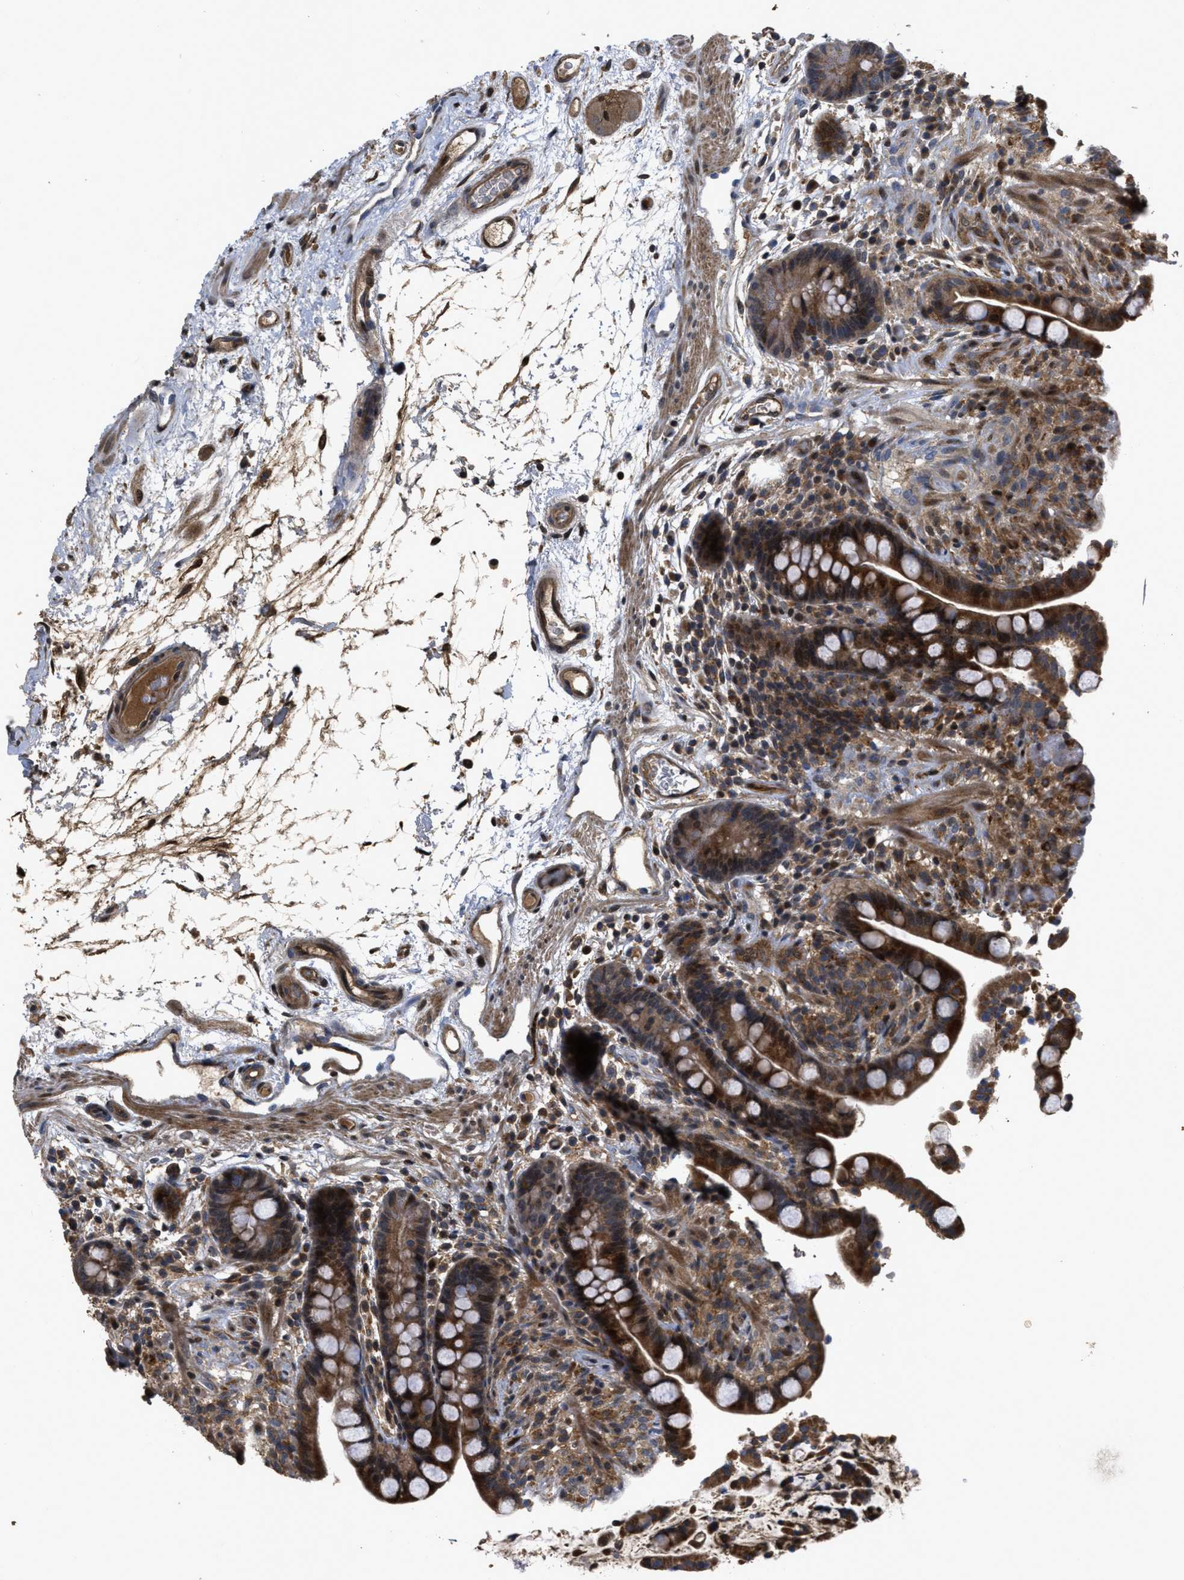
{"staining": {"intensity": "strong", "quantity": ">75%", "location": "cytoplasmic/membranous,nuclear"}, "tissue": "colon", "cell_type": "Endothelial cells", "image_type": "normal", "snomed": [{"axis": "morphology", "description": "Normal tissue, NOS"}, {"axis": "topography", "description": "Colon"}], "caption": "An immunohistochemistry micrograph of unremarkable tissue is shown. Protein staining in brown shows strong cytoplasmic/membranous,nuclear positivity in colon within endothelial cells.", "gene": "CBR3", "patient": {"sex": "male", "age": 73}}